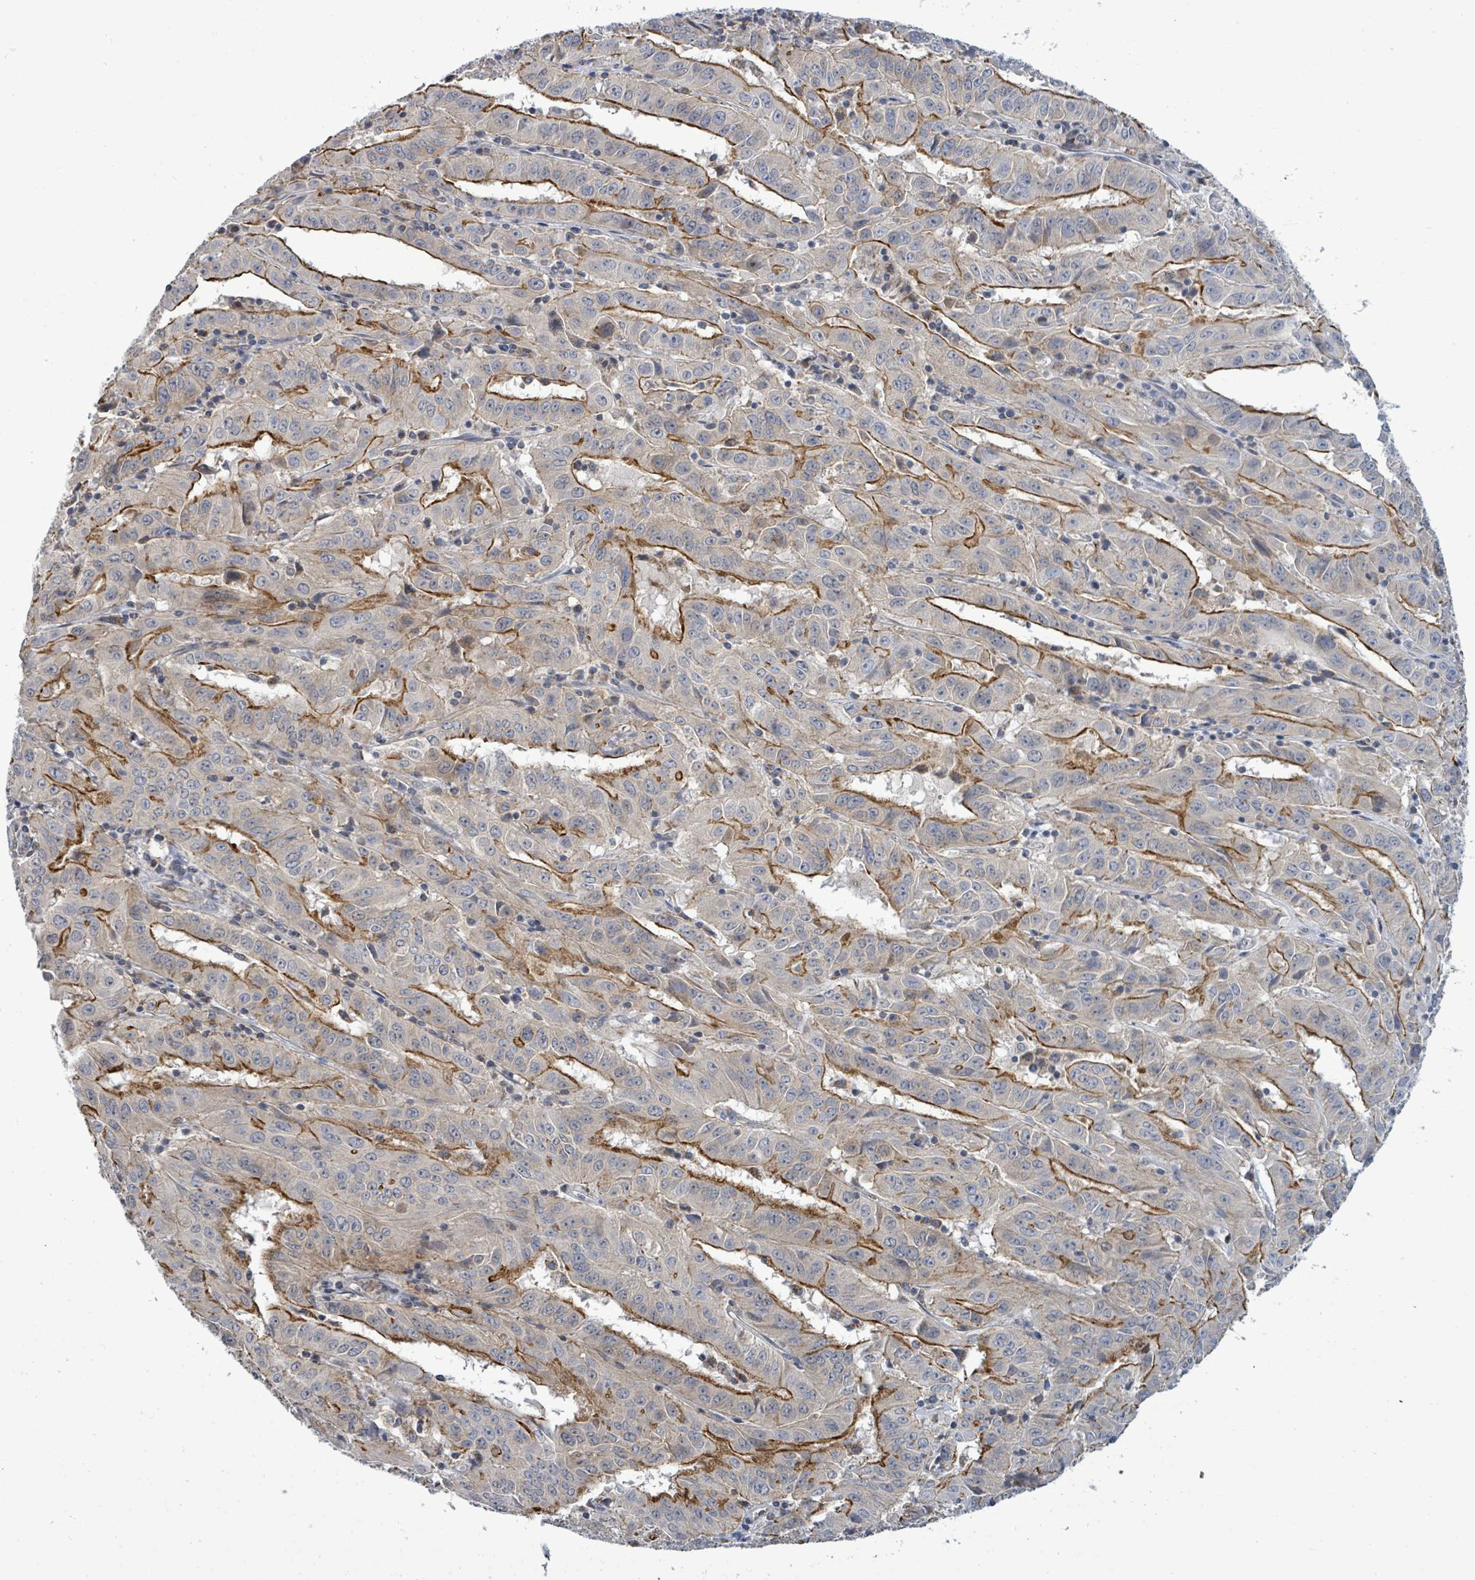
{"staining": {"intensity": "strong", "quantity": "25%-75%", "location": "cytoplasmic/membranous"}, "tissue": "pancreatic cancer", "cell_type": "Tumor cells", "image_type": "cancer", "snomed": [{"axis": "morphology", "description": "Adenocarcinoma, NOS"}, {"axis": "topography", "description": "Pancreas"}], "caption": "Tumor cells demonstrate high levels of strong cytoplasmic/membranous staining in about 25%-75% of cells in adenocarcinoma (pancreatic).", "gene": "COQ10B", "patient": {"sex": "male", "age": 63}}